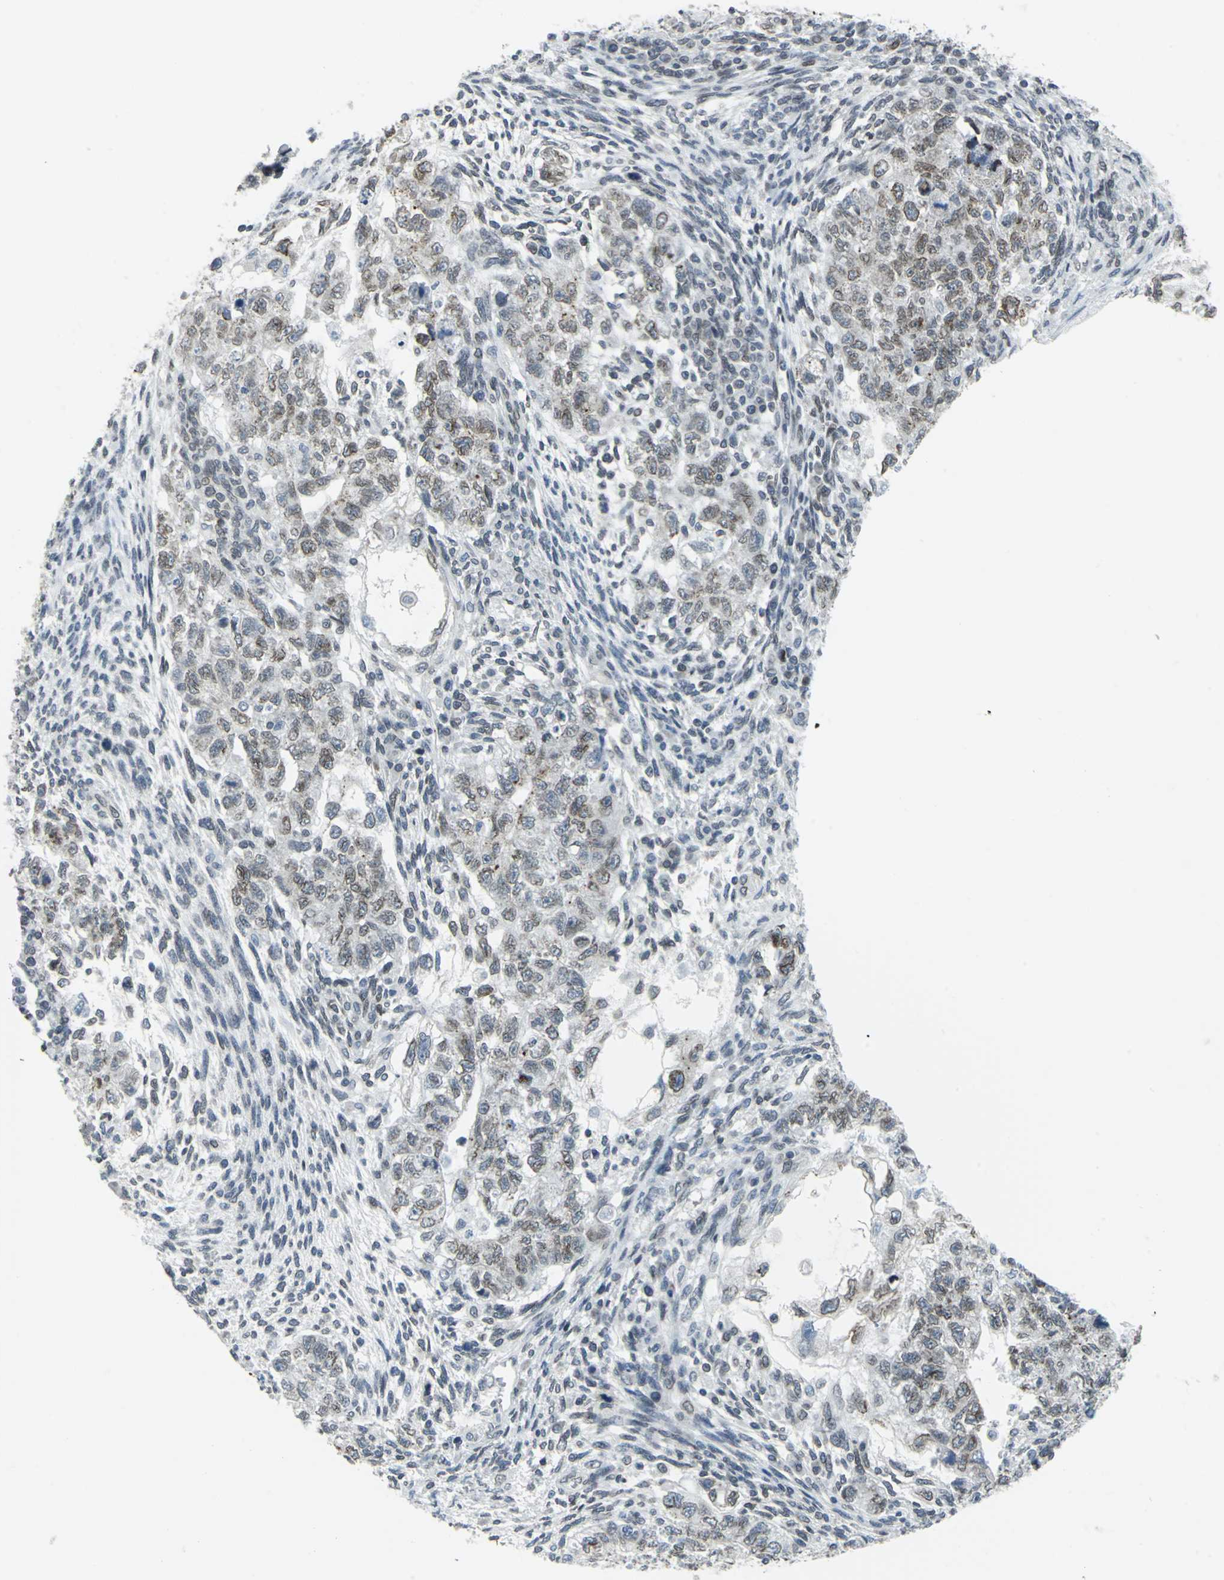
{"staining": {"intensity": "moderate", "quantity": ">75%", "location": "cytoplasmic/membranous,nuclear"}, "tissue": "testis cancer", "cell_type": "Tumor cells", "image_type": "cancer", "snomed": [{"axis": "morphology", "description": "Normal tissue, NOS"}, {"axis": "morphology", "description": "Carcinoma, Embryonal, NOS"}, {"axis": "topography", "description": "Testis"}], "caption": "A medium amount of moderate cytoplasmic/membranous and nuclear positivity is appreciated in about >75% of tumor cells in embryonal carcinoma (testis) tissue.", "gene": "SNUPN", "patient": {"sex": "male", "age": 36}}